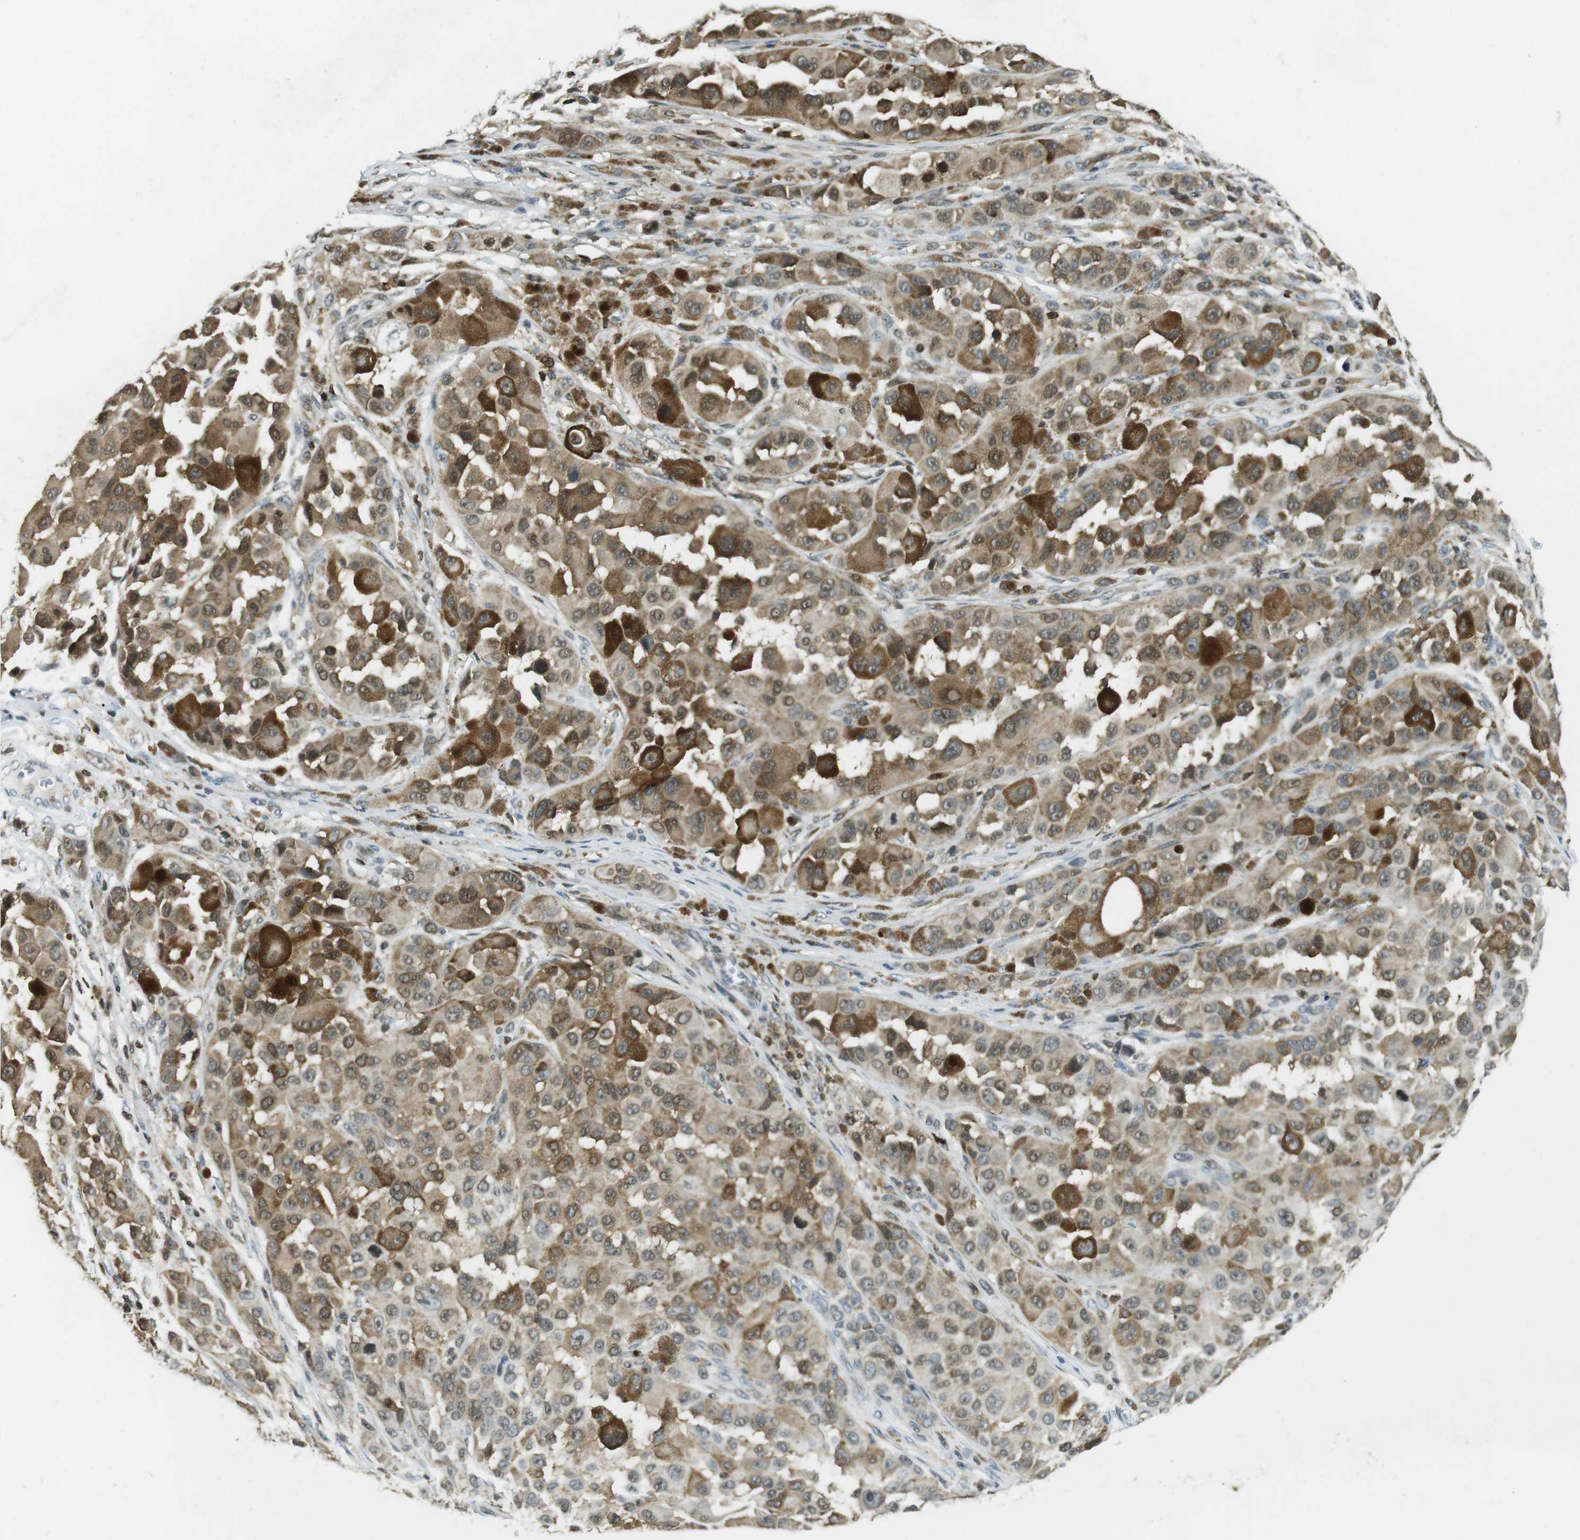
{"staining": {"intensity": "moderate", "quantity": ">75%", "location": "cytoplasmic/membranous"}, "tissue": "melanoma", "cell_type": "Tumor cells", "image_type": "cancer", "snomed": [{"axis": "morphology", "description": "Malignant melanoma, NOS"}, {"axis": "topography", "description": "Skin"}], "caption": "The immunohistochemical stain labels moderate cytoplasmic/membranous expression in tumor cells of melanoma tissue. Nuclei are stained in blue.", "gene": "STK10", "patient": {"sex": "male", "age": 96}}